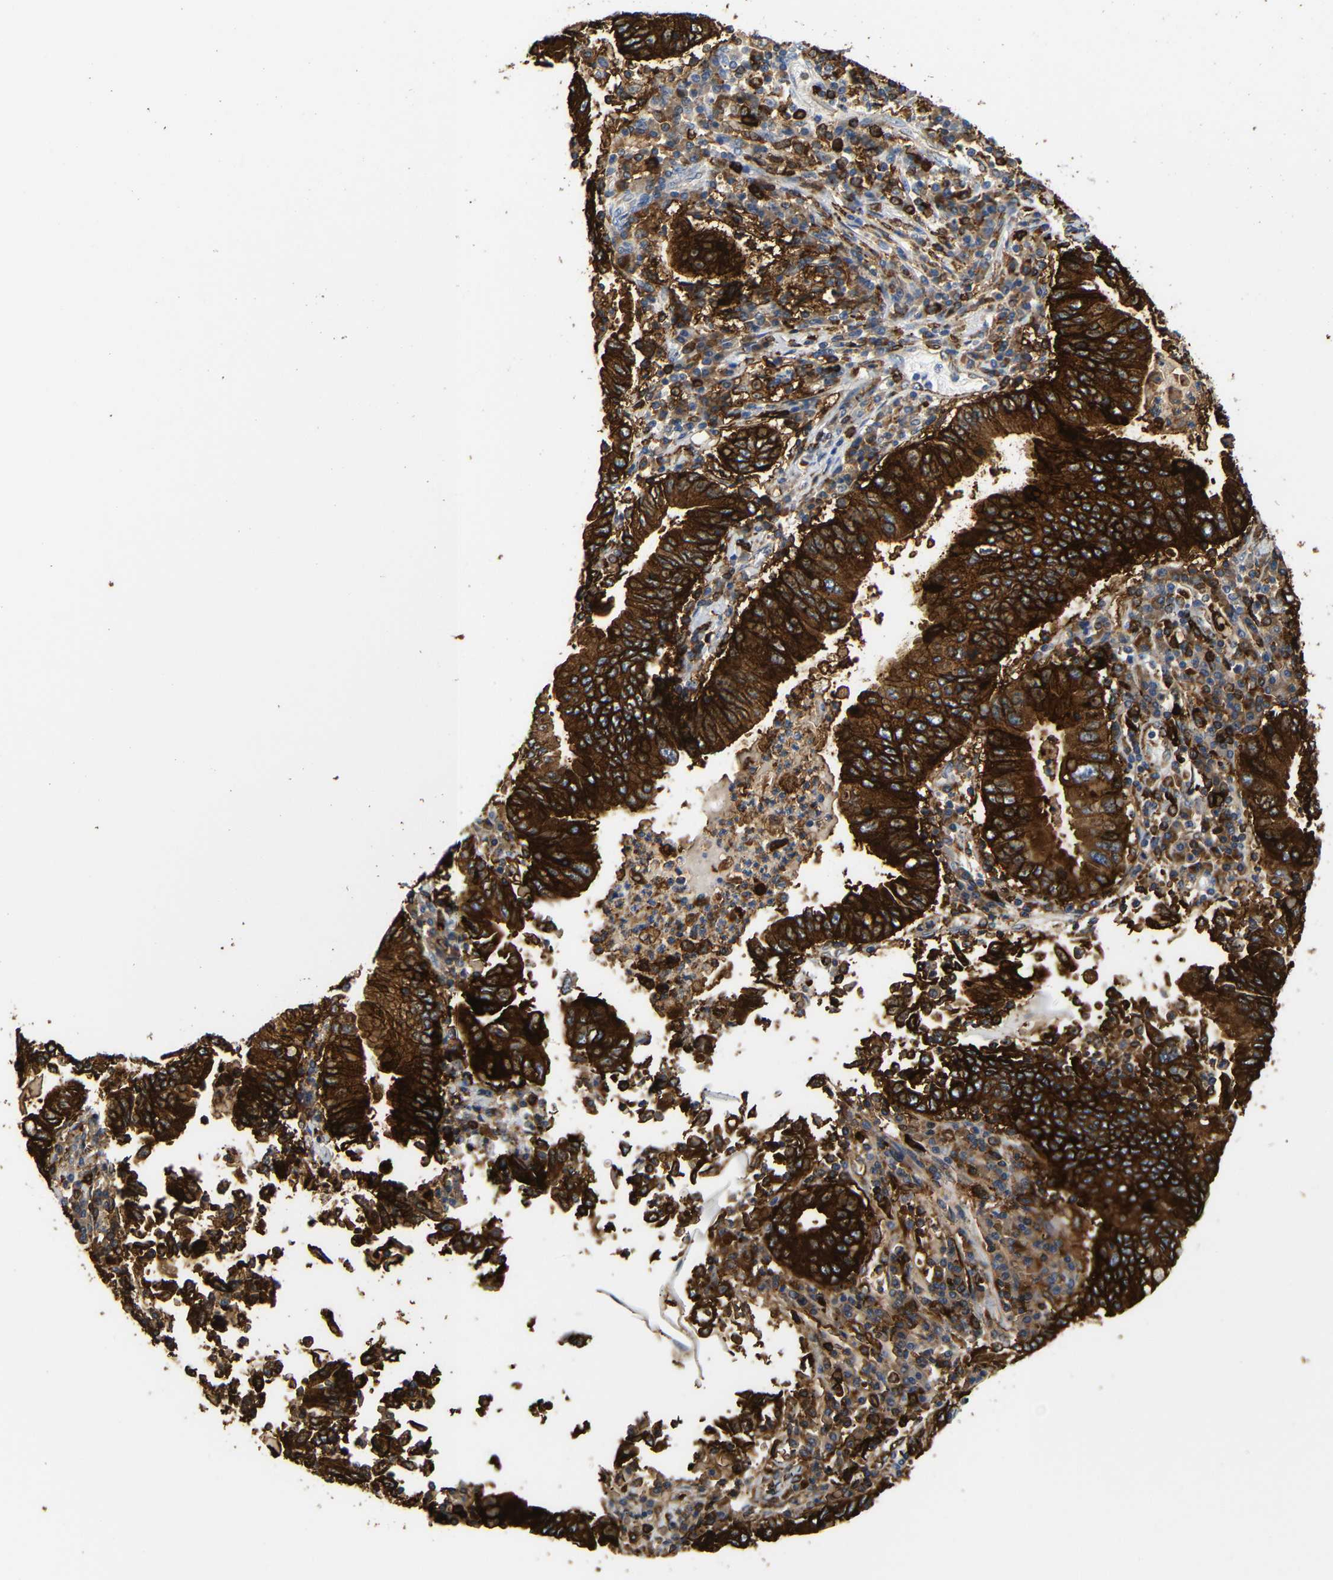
{"staining": {"intensity": "strong", "quantity": ">75%", "location": "cytoplasmic/membranous"}, "tissue": "stomach cancer", "cell_type": "Tumor cells", "image_type": "cancer", "snomed": [{"axis": "morphology", "description": "Normal tissue, NOS"}, {"axis": "morphology", "description": "Adenocarcinoma, NOS"}, {"axis": "topography", "description": "Esophagus"}, {"axis": "topography", "description": "Stomach, upper"}, {"axis": "topography", "description": "Peripheral nerve tissue"}], "caption": "Adenocarcinoma (stomach) tissue shows strong cytoplasmic/membranous staining in approximately >75% of tumor cells, visualized by immunohistochemistry.", "gene": "HLA-DQB1", "patient": {"sex": "male", "age": 62}}